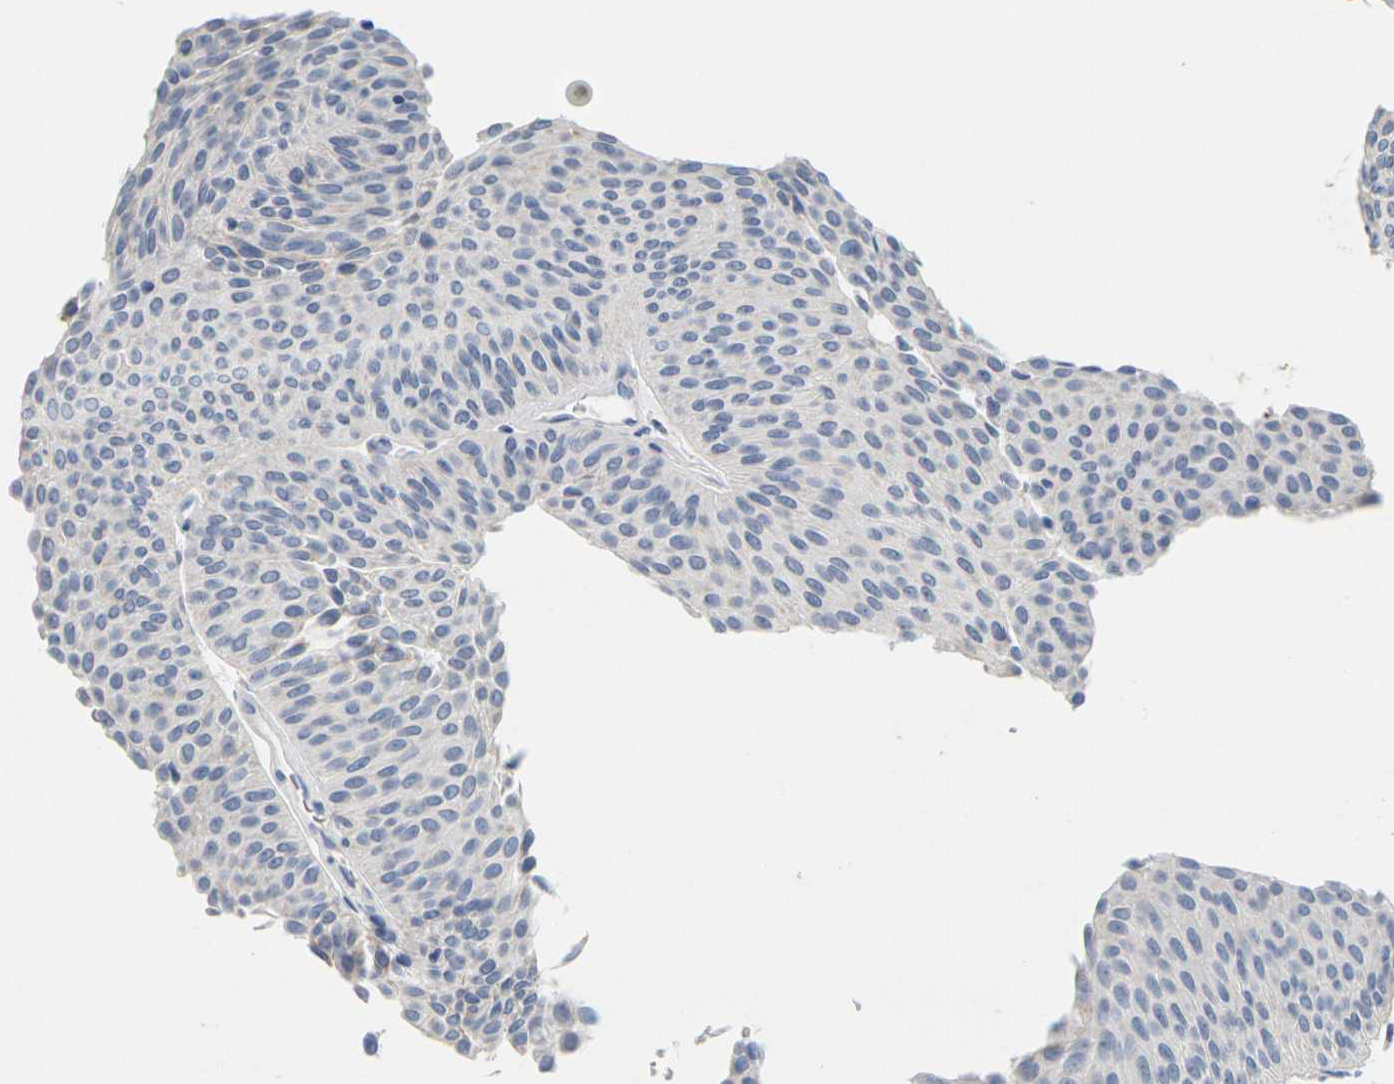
{"staining": {"intensity": "negative", "quantity": "none", "location": "none"}, "tissue": "urothelial cancer", "cell_type": "Tumor cells", "image_type": "cancer", "snomed": [{"axis": "morphology", "description": "Urothelial carcinoma, Low grade"}, {"axis": "topography", "description": "Urinary bladder"}], "caption": "Immunohistochemistry of urothelial carcinoma (low-grade) shows no expression in tumor cells. Nuclei are stained in blue.", "gene": "KLK5", "patient": {"sex": "female", "age": 60}}